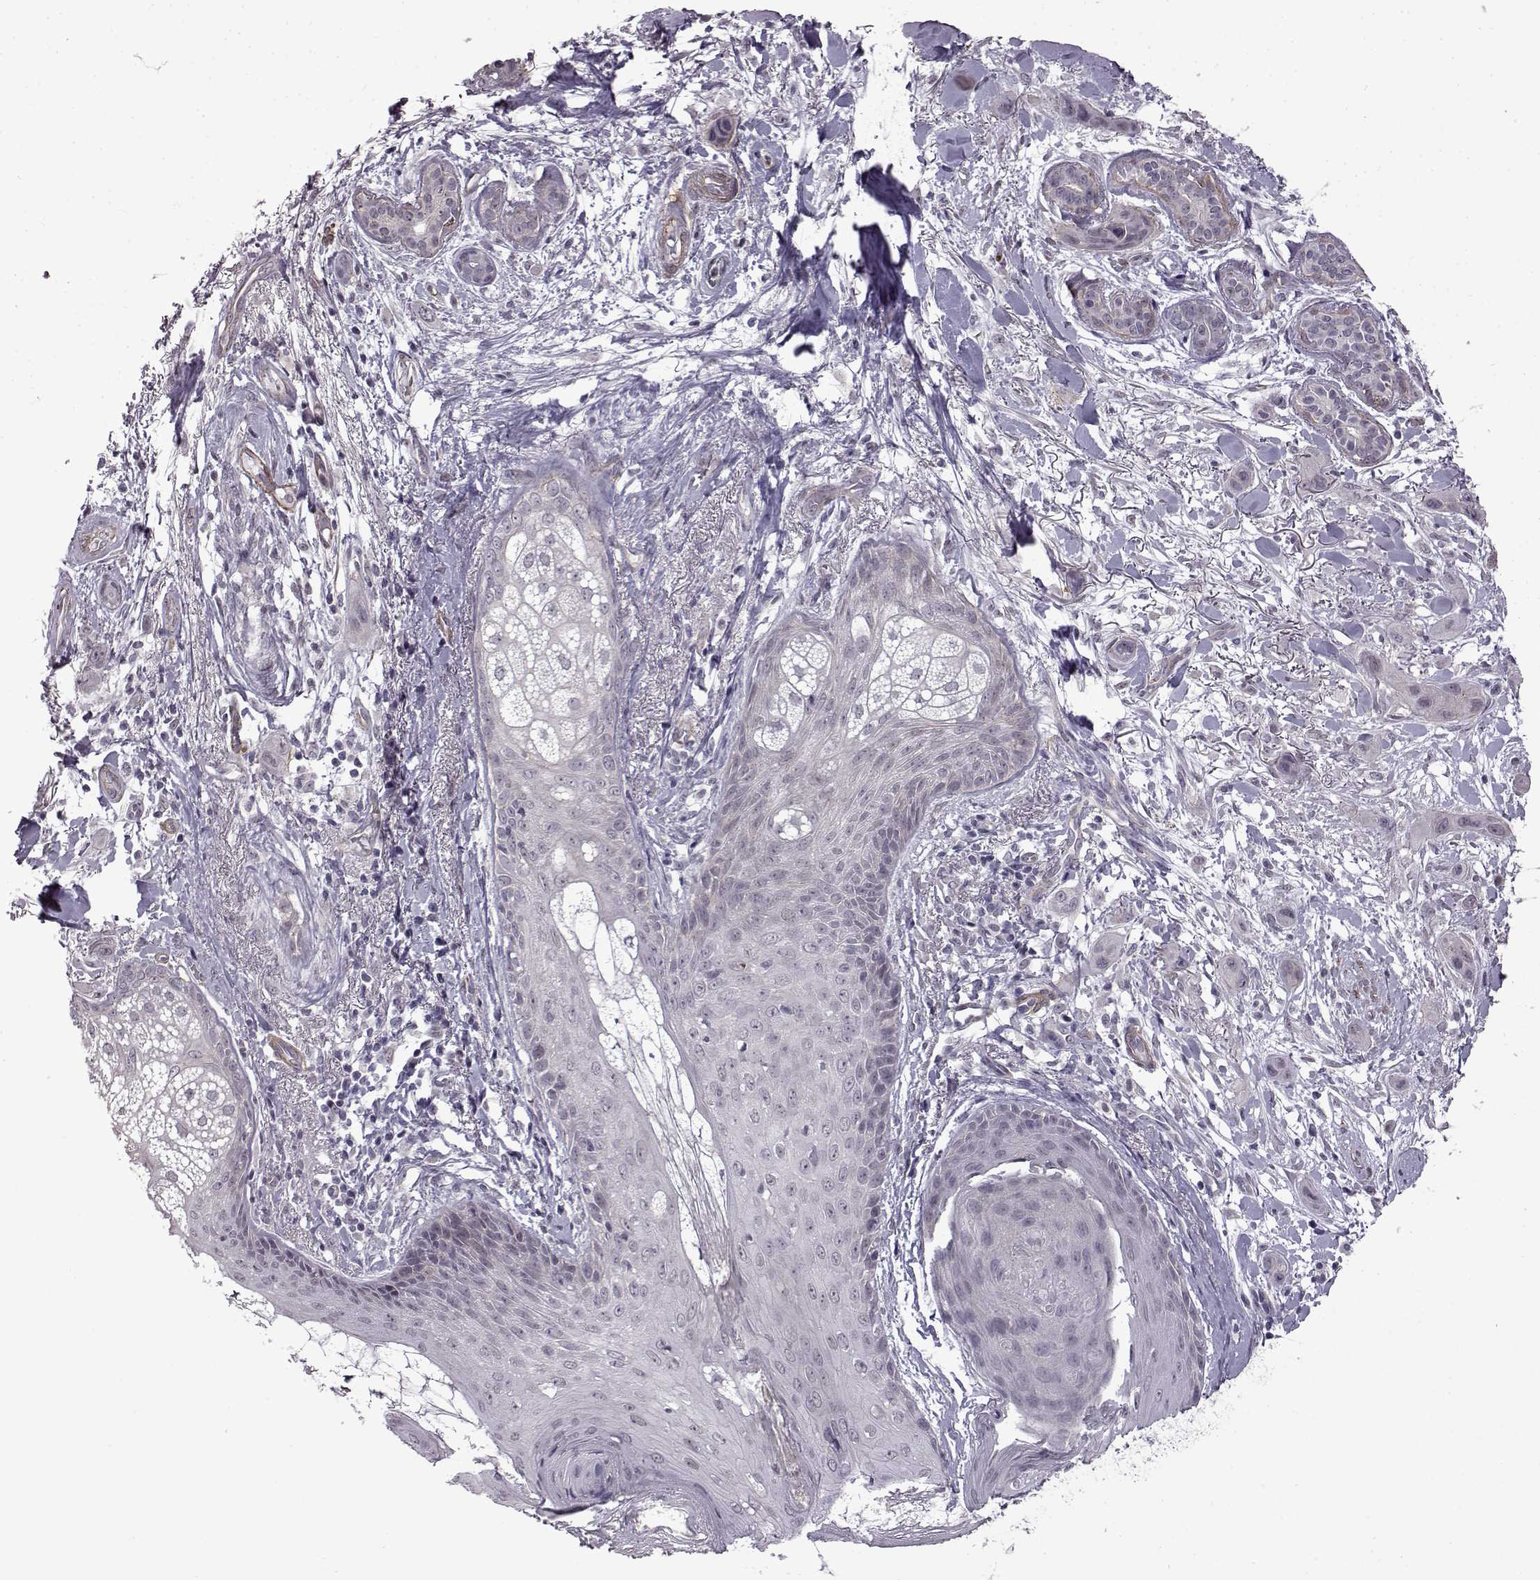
{"staining": {"intensity": "negative", "quantity": "none", "location": "none"}, "tissue": "skin cancer", "cell_type": "Tumor cells", "image_type": "cancer", "snomed": [{"axis": "morphology", "description": "Squamous cell carcinoma, NOS"}, {"axis": "topography", "description": "Skin"}], "caption": "Immunohistochemistry of human skin squamous cell carcinoma displays no staining in tumor cells.", "gene": "SYNPO2", "patient": {"sex": "male", "age": 79}}